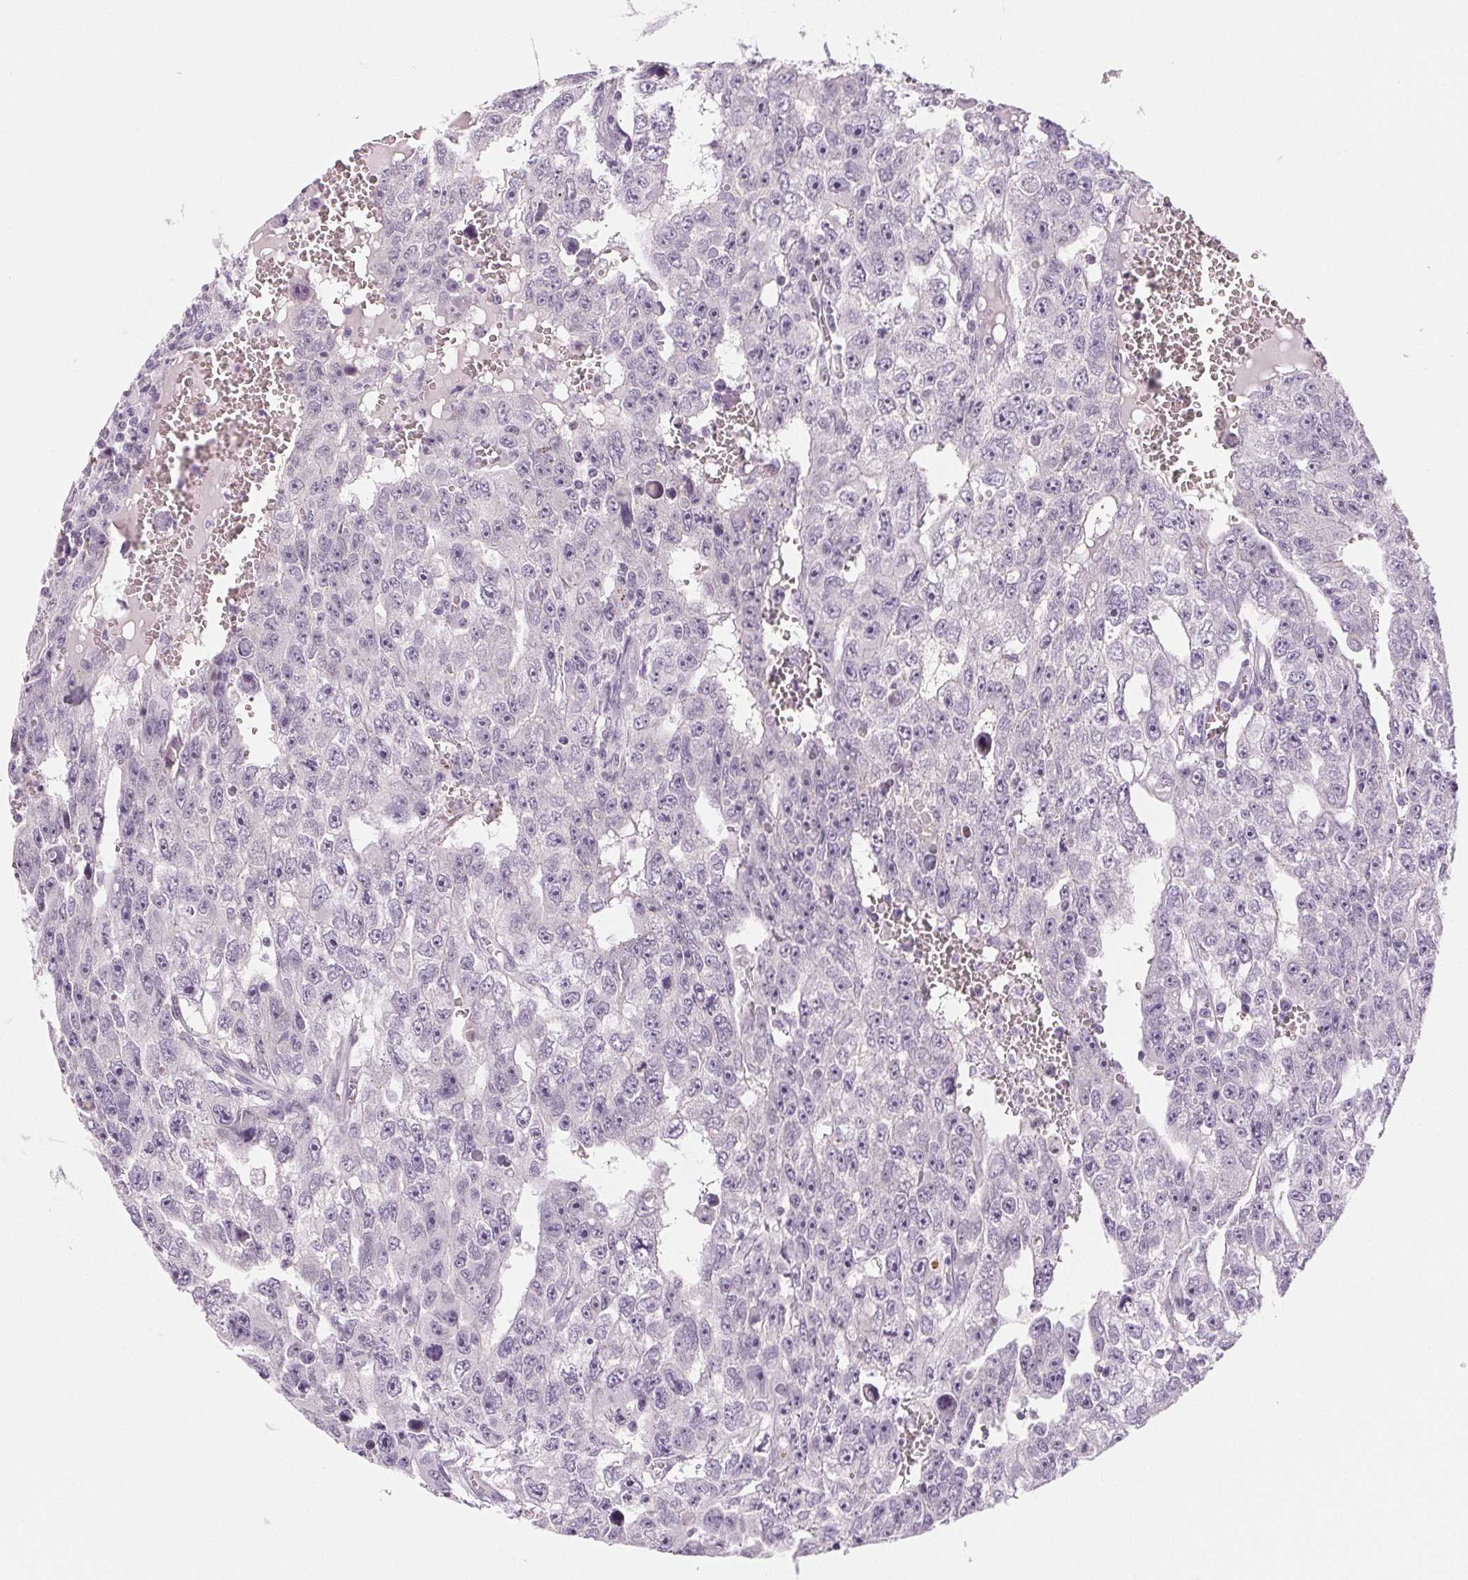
{"staining": {"intensity": "negative", "quantity": "none", "location": "none"}, "tissue": "testis cancer", "cell_type": "Tumor cells", "image_type": "cancer", "snomed": [{"axis": "morphology", "description": "Carcinoma, Embryonal, NOS"}, {"axis": "topography", "description": "Testis"}], "caption": "Immunohistochemistry (IHC) of human testis cancer (embryonal carcinoma) shows no staining in tumor cells. (DAB (3,3'-diaminobenzidine) immunohistochemistry (IHC), high magnification).", "gene": "EHHADH", "patient": {"sex": "male", "age": 20}}